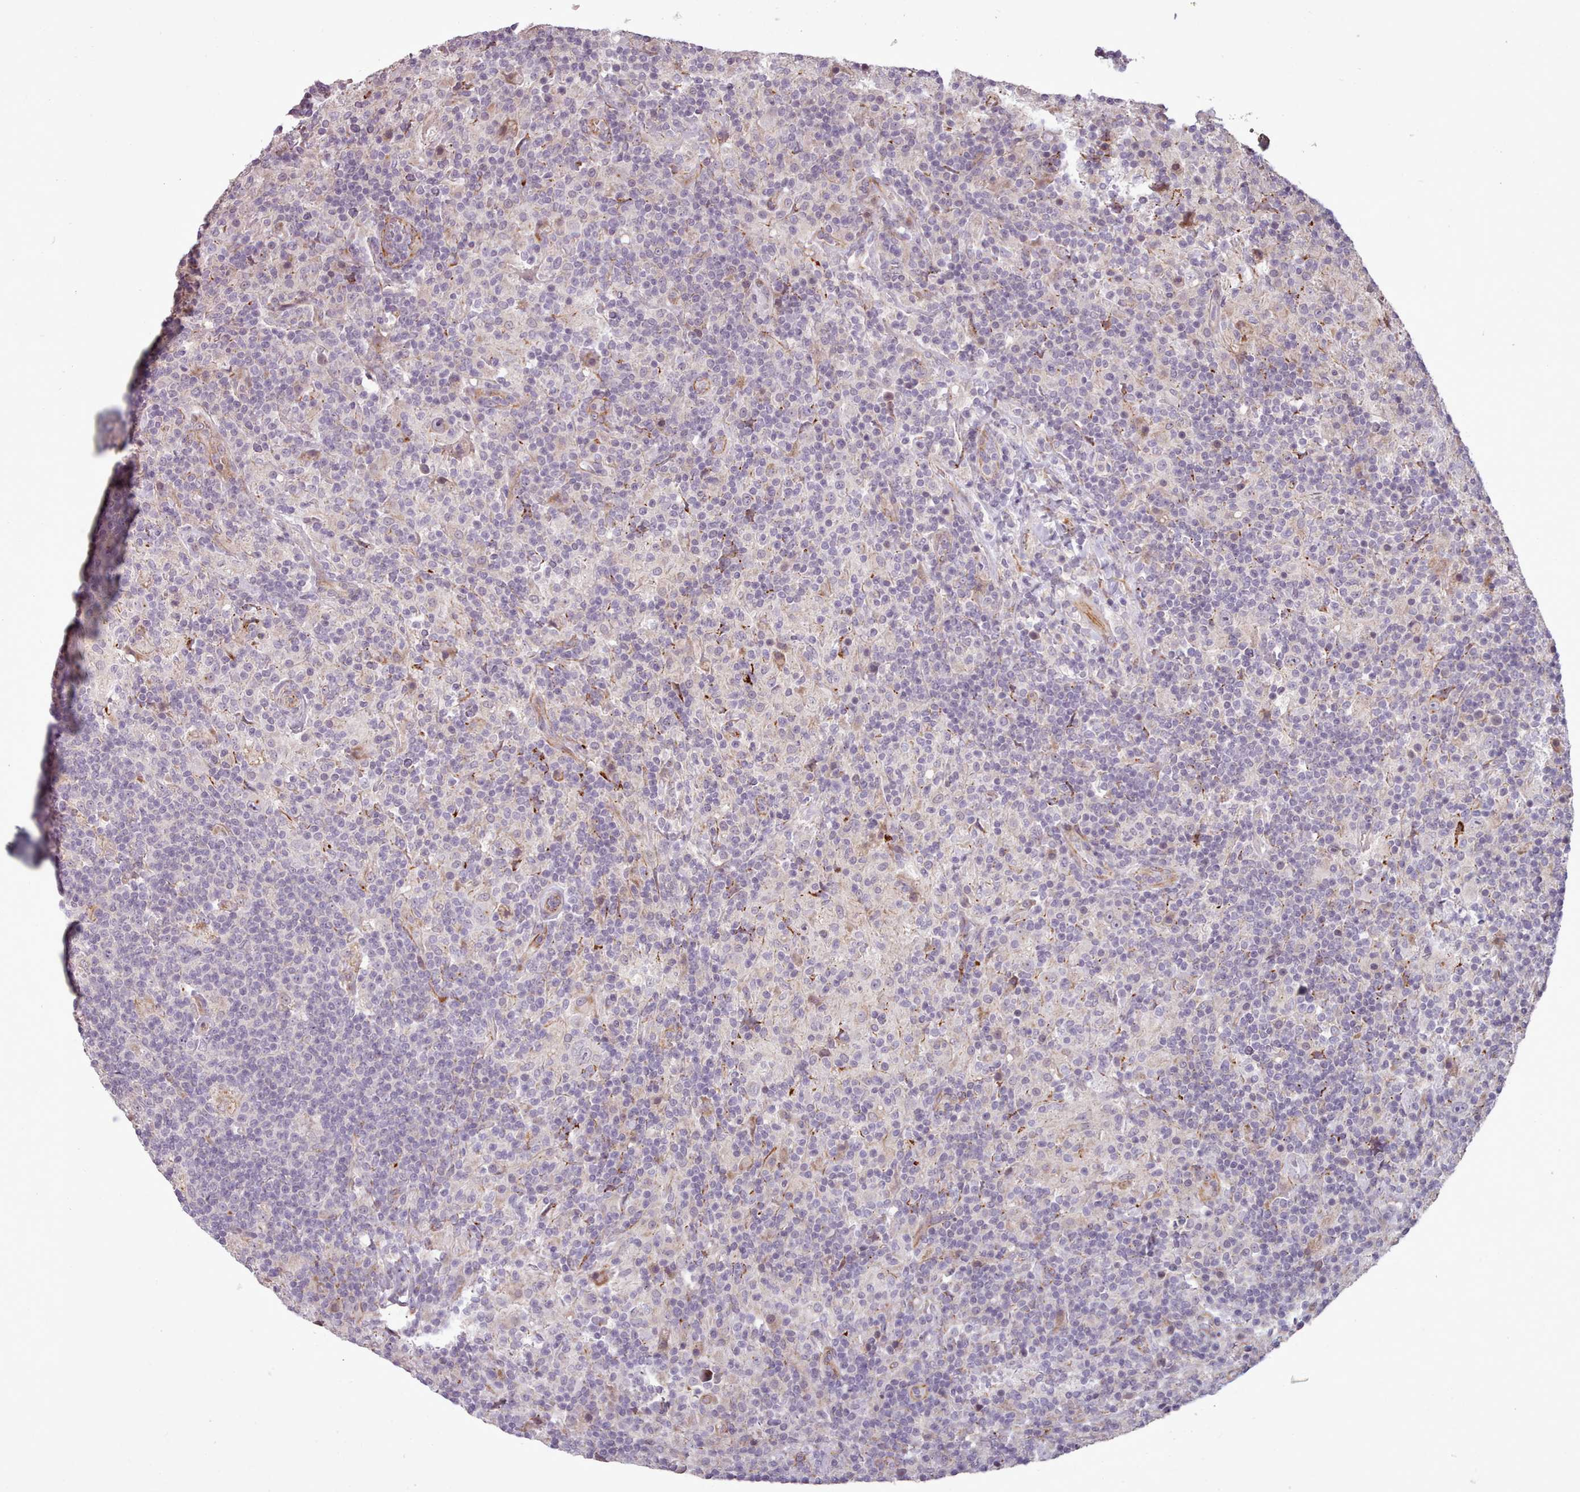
{"staining": {"intensity": "negative", "quantity": "none", "location": "none"}, "tissue": "lymphoma", "cell_type": "Tumor cells", "image_type": "cancer", "snomed": [{"axis": "morphology", "description": "Hodgkin's disease, NOS"}, {"axis": "topography", "description": "Lymph node"}], "caption": "There is no significant expression in tumor cells of Hodgkin's disease.", "gene": "GBGT1", "patient": {"sex": "male", "age": 70}}